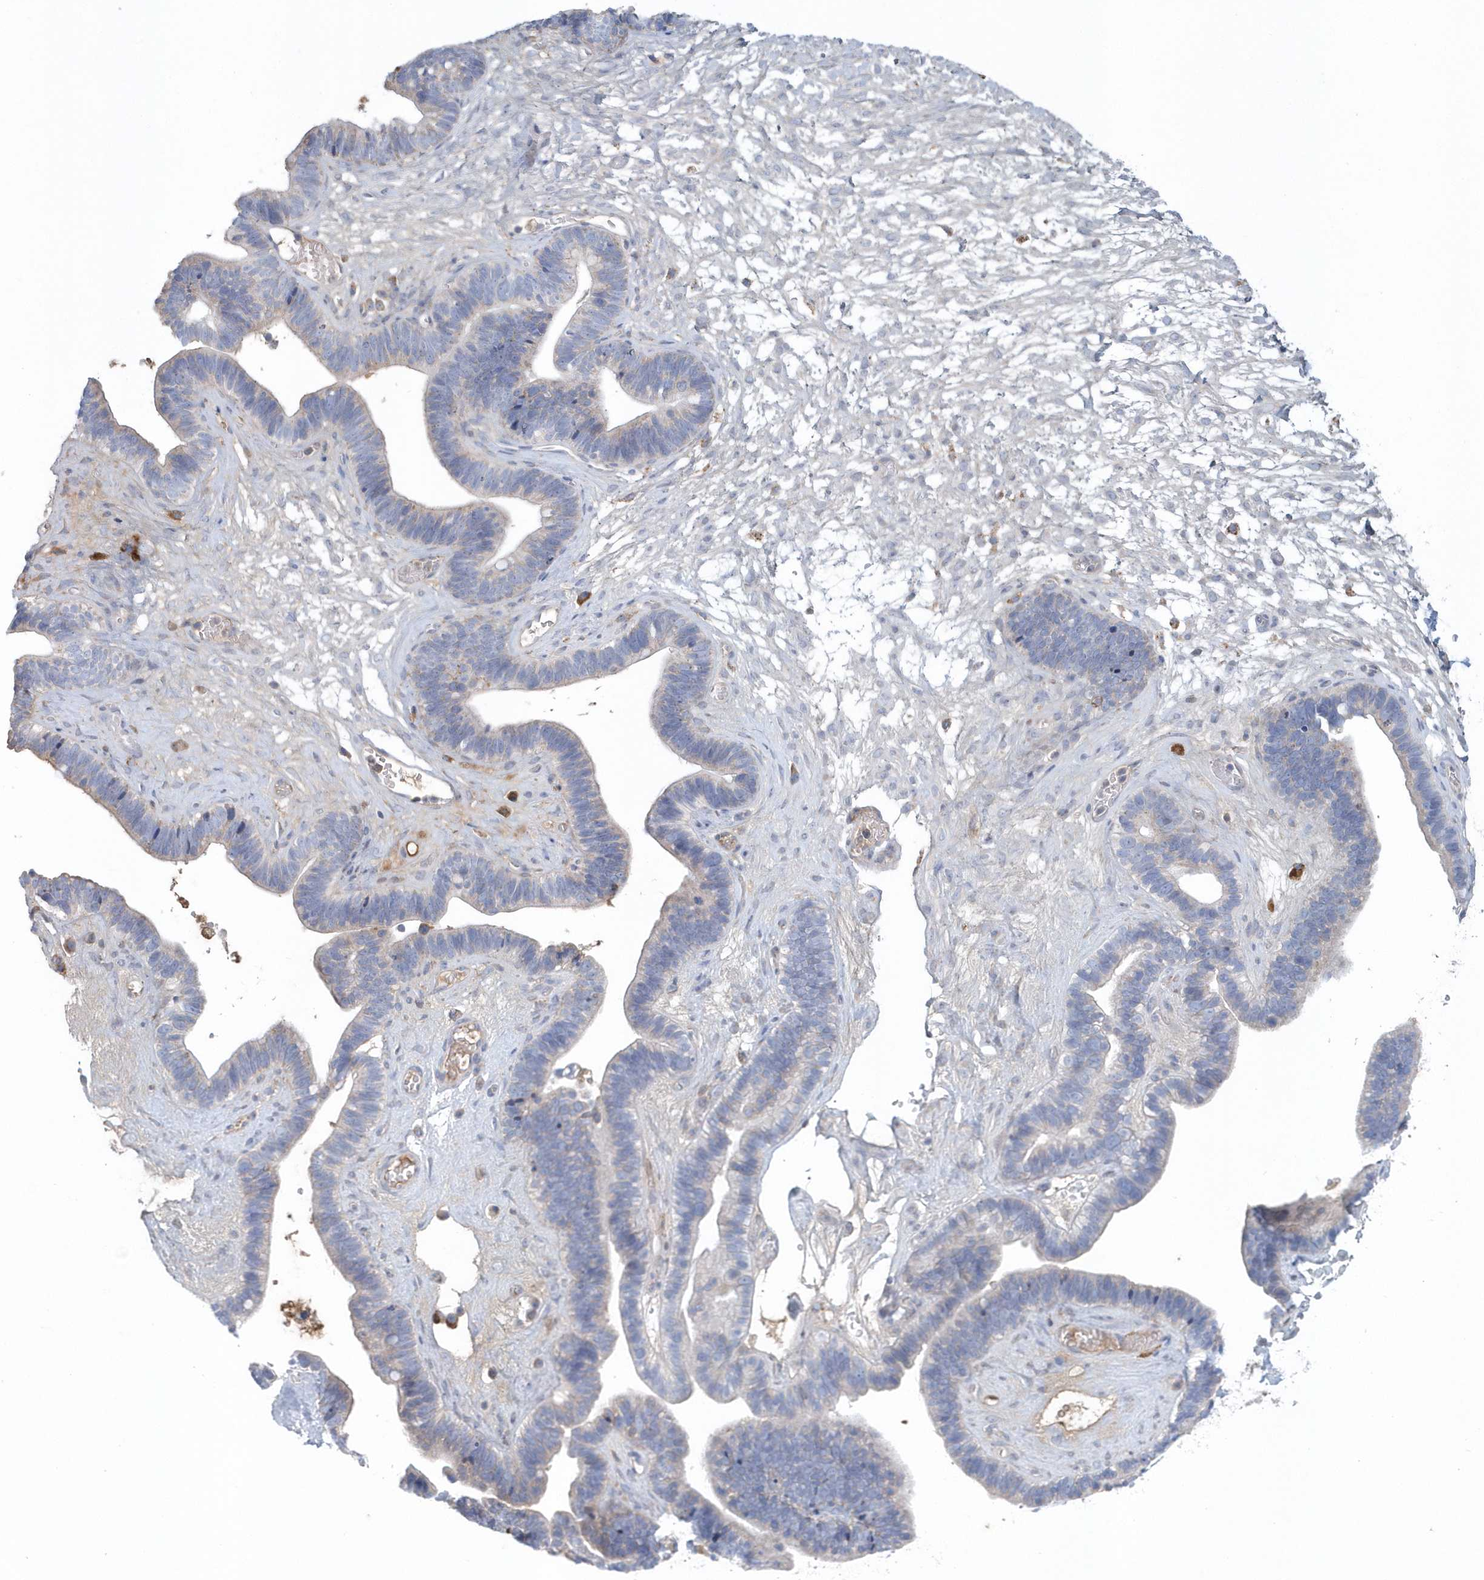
{"staining": {"intensity": "negative", "quantity": "none", "location": "none"}, "tissue": "ovarian cancer", "cell_type": "Tumor cells", "image_type": "cancer", "snomed": [{"axis": "morphology", "description": "Cystadenocarcinoma, serous, NOS"}, {"axis": "topography", "description": "Ovary"}], "caption": "IHC micrograph of human ovarian cancer (serous cystadenocarcinoma) stained for a protein (brown), which reveals no staining in tumor cells.", "gene": "SPATA18", "patient": {"sex": "female", "age": 56}}